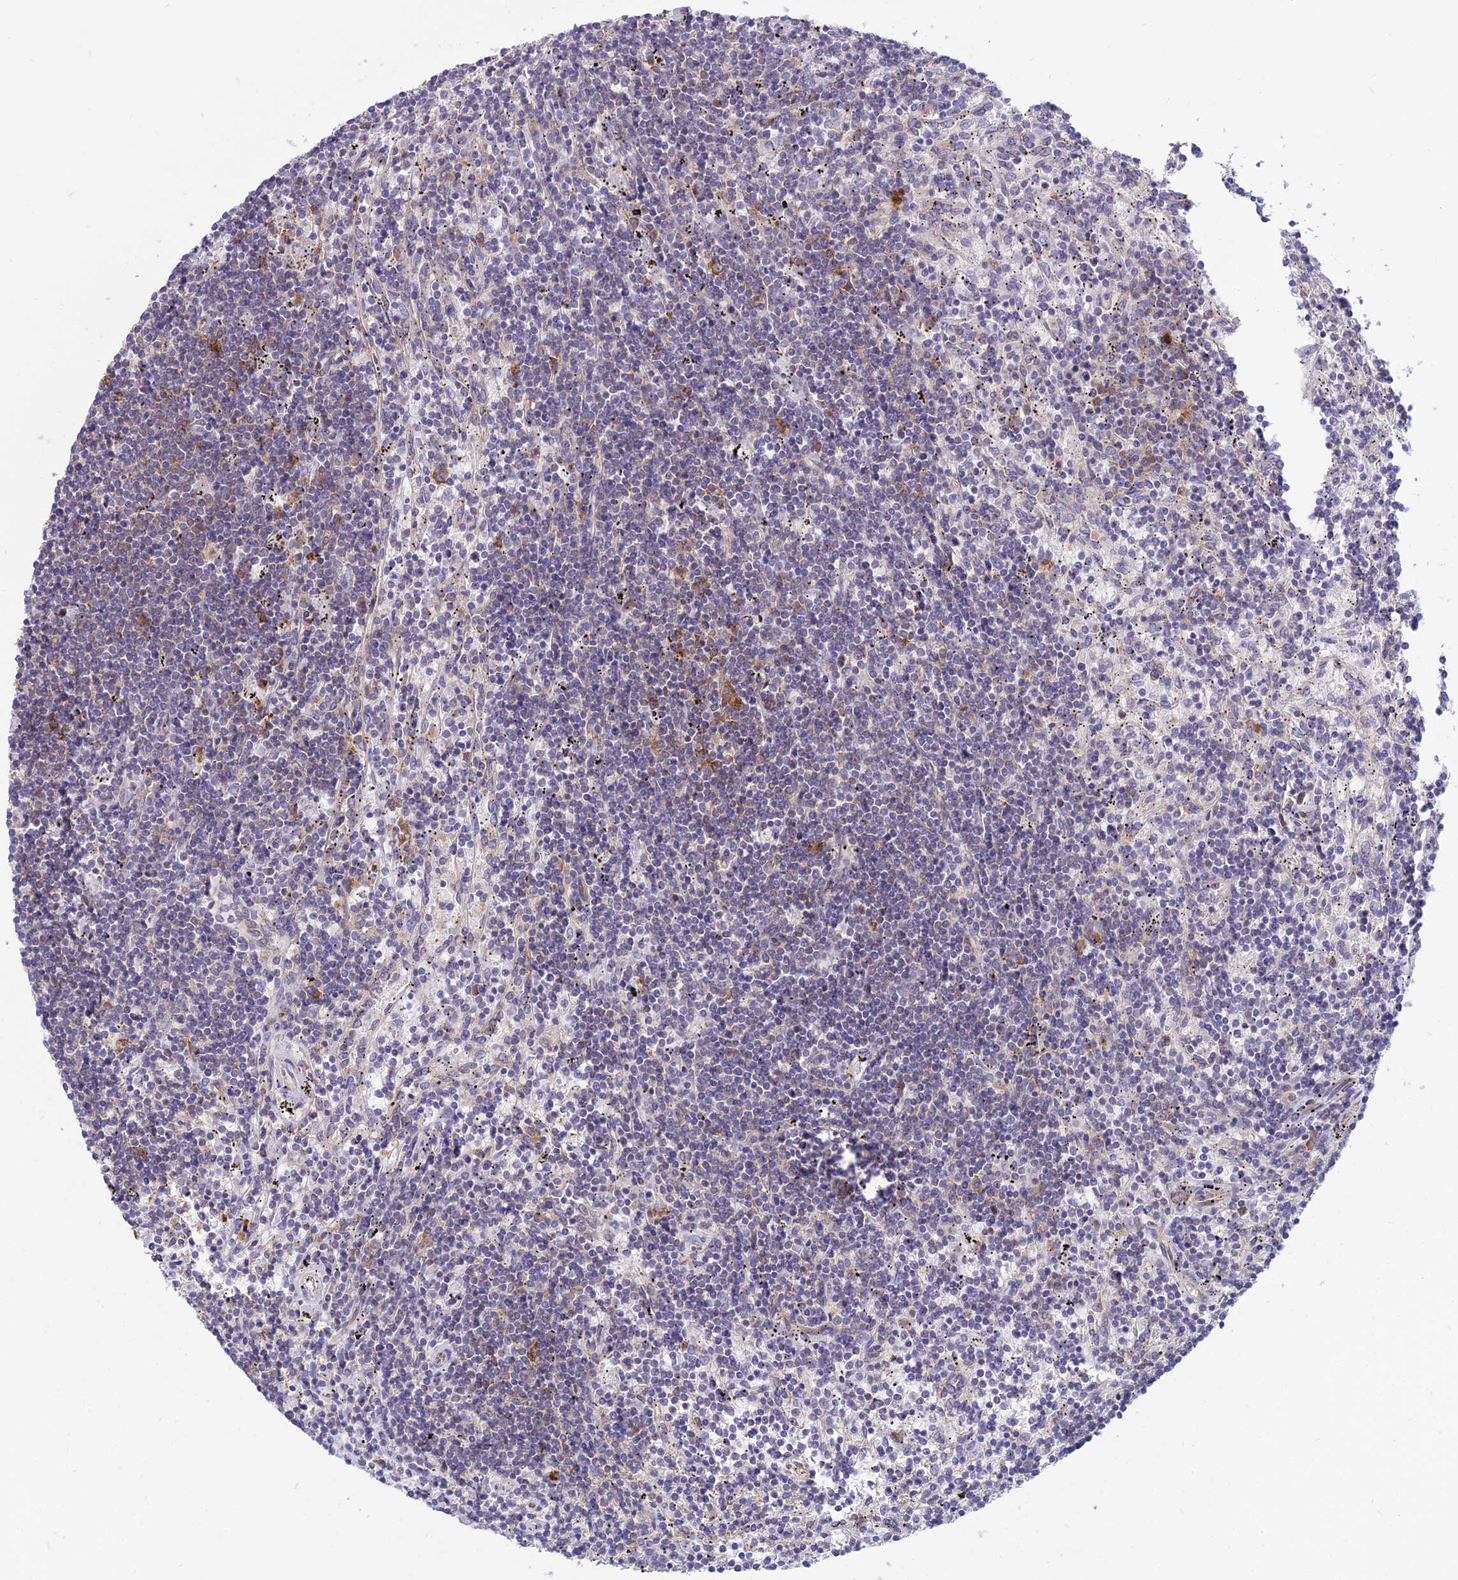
{"staining": {"intensity": "moderate", "quantity": "<25%", "location": "cytoplasmic/membranous"}, "tissue": "lymphoma", "cell_type": "Tumor cells", "image_type": "cancer", "snomed": [{"axis": "morphology", "description": "Malignant lymphoma, non-Hodgkin's type, Low grade"}, {"axis": "topography", "description": "Spleen"}], "caption": "Lymphoma stained for a protein (brown) reveals moderate cytoplasmic/membranous positive expression in approximately <25% of tumor cells.", "gene": "TXLNA", "patient": {"sex": "male", "age": 76}}